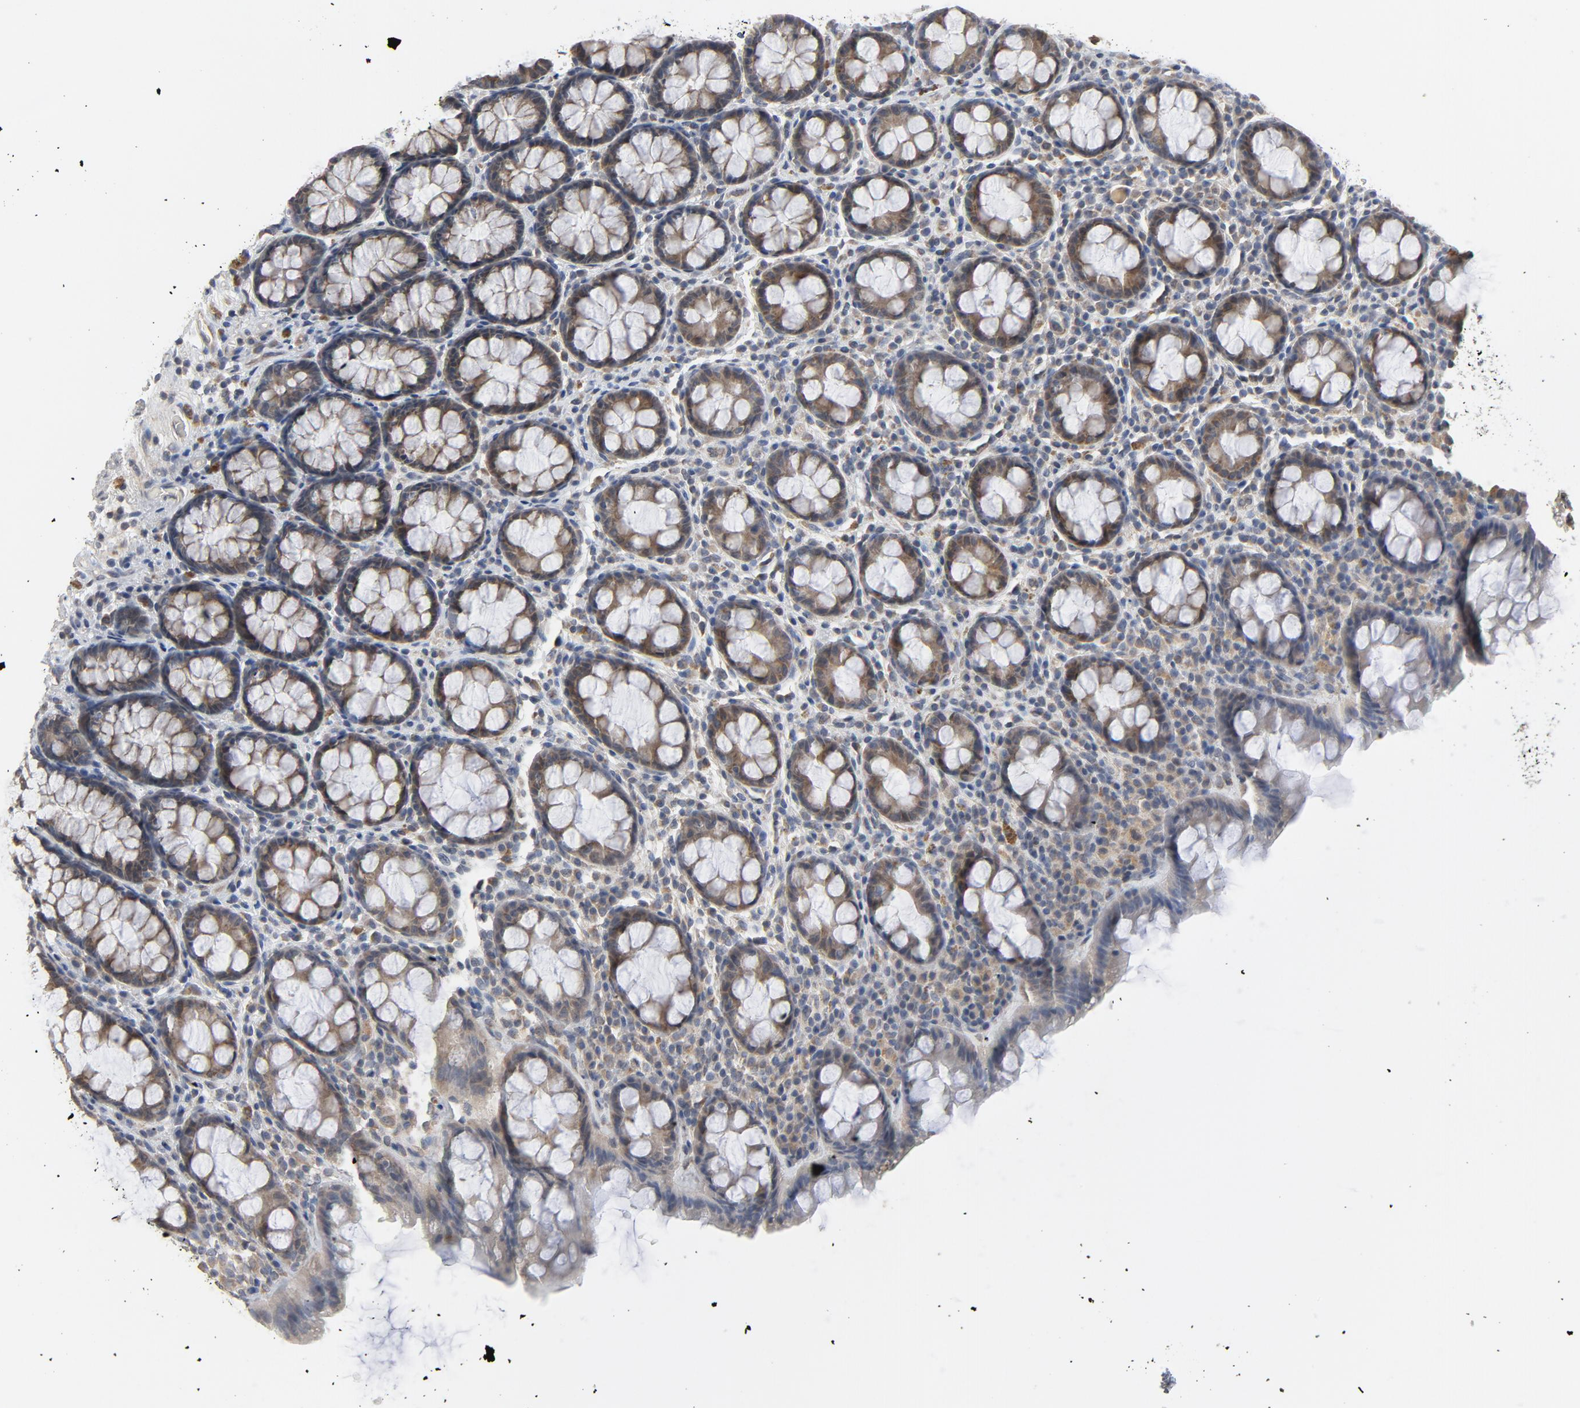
{"staining": {"intensity": "weak", "quantity": ">75%", "location": "cytoplasmic/membranous"}, "tissue": "rectum", "cell_type": "Glandular cells", "image_type": "normal", "snomed": [{"axis": "morphology", "description": "Normal tissue, NOS"}, {"axis": "topography", "description": "Rectum"}], "caption": "IHC image of normal rectum: human rectum stained using immunohistochemistry shows low levels of weak protein expression localized specifically in the cytoplasmic/membranous of glandular cells, appearing as a cytoplasmic/membranous brown color.", "gene": "C14orf119", "patient": {"sex": "male", "age": 92}}